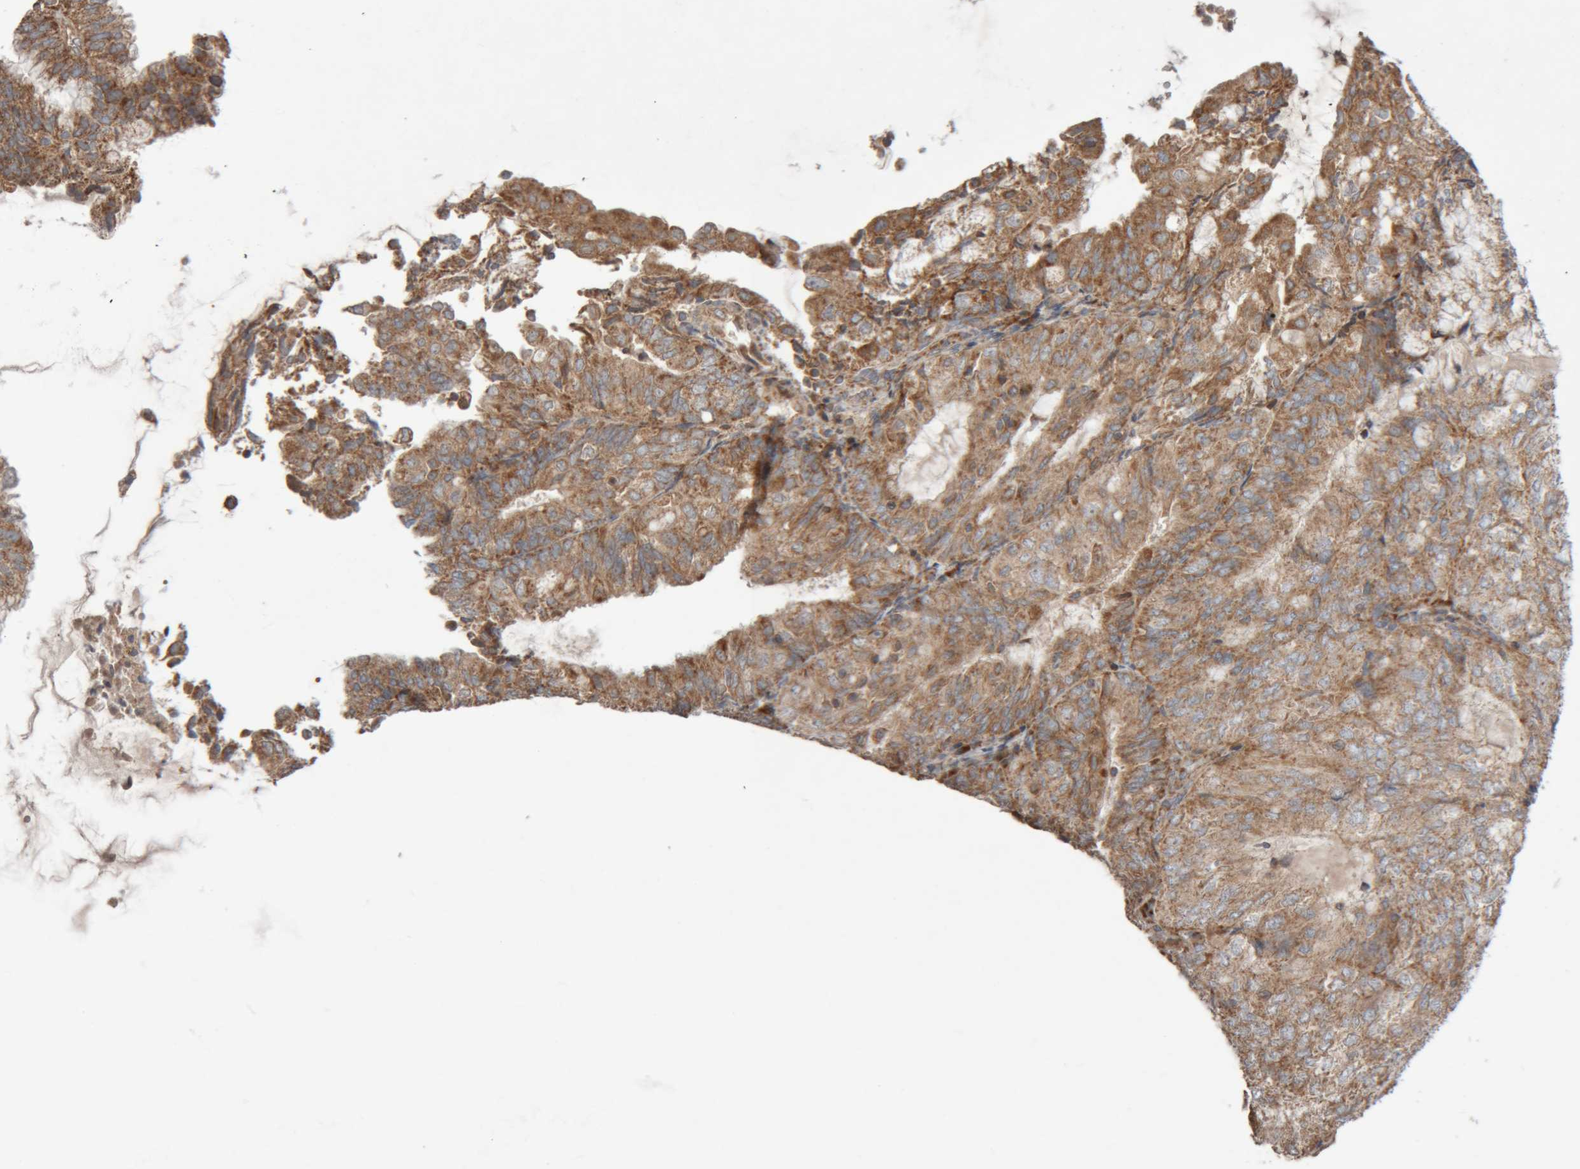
{"staining": {"intensity": "strong", "quantity": ">75%", "location": "cytoplasmic/membranous"}, "tissue": "endometrial cancer", "cell_type": "Tumor cells", "image_type": "cancer", "snomed": [{"axis": "morphology", "description": "Adenocarcinoma, NOS"}, {"axis": "topography", "description": "Endometrium"}], "caption": "Strong cytoplasmic/membranous expression is present in approximately >75% of tumor cells in adenocarcinoma (endometrial).", "gene": "KIF21B", "patient": {"sex": "female", "age": 81}}